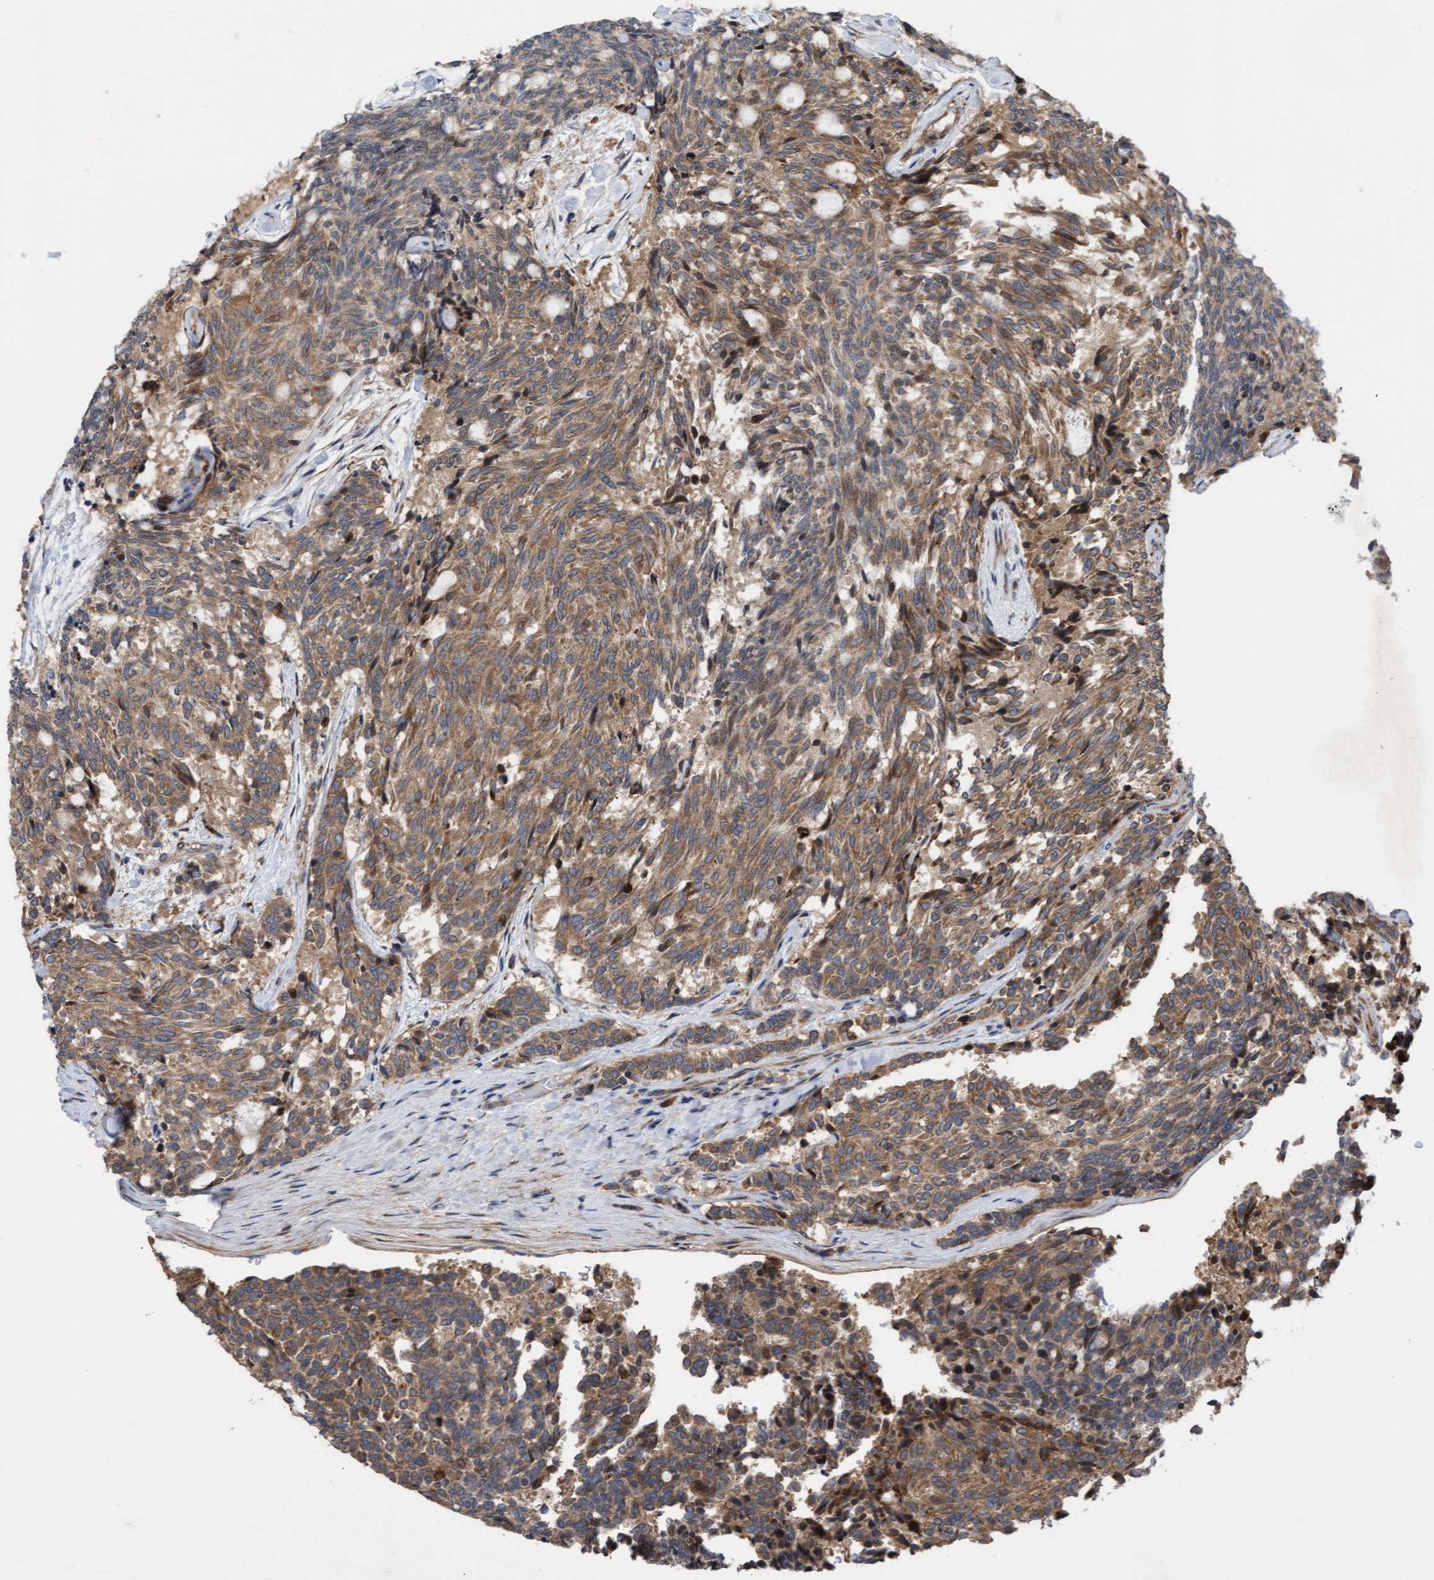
{"staining": {"intensity": "moderate", "quantity": ">75%", "location": "cytoplasmic/membranous"}, "tissue": "carcinoid", "cell_type": "Tumor cells", "image_type": "cancer", "snomed": [{"axis": "morphology", "description": "Carcinoid, malignant, NOS"}, {"axis": "topography", "description": "Pancreas"}], "caption": "Immunohistochemical staining of carcinoid demonstrates moderate cytoplasmic/membranous protein staining in about >75% of tumor cells.", "gene": "ELP5", "patient": {"sex": "female", "age": 54}}